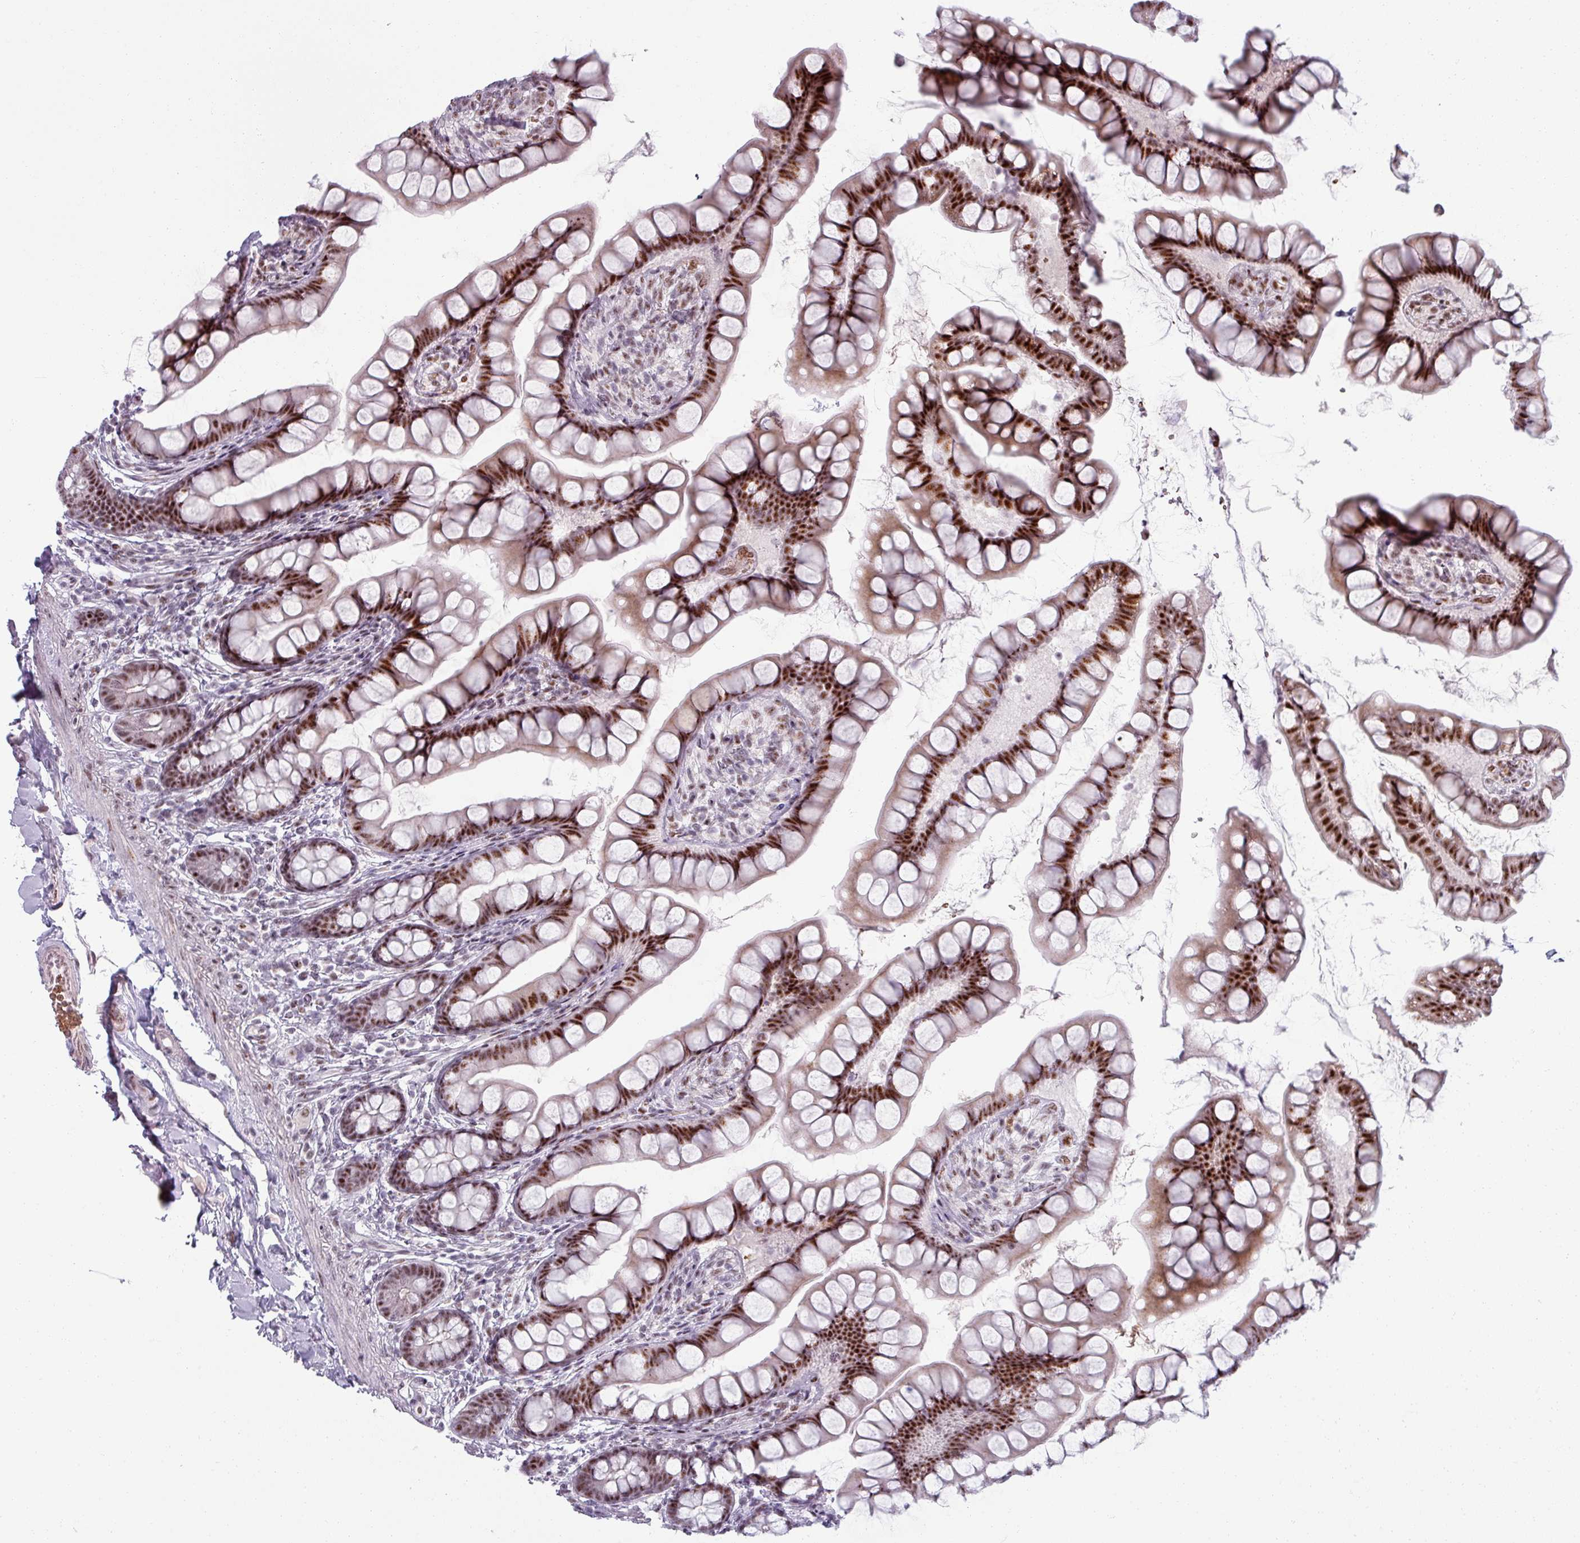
{"staining": {"intensity": "strong", "quantity": ">75%", "location": "nuclear"}, "tissue": "small intestine", "cell_type": "Glandular cells", "image_type": "normal", "snomed": [{"axis": "morphology", "description": "Normal tissue, NOS"}, {"axis": "topography", "description": "Small intestine"}], "caption": "IHC (DAB (3,3'-diaminobenzidine)) staining of benign human small intestine shows strong nuclear protein positivity in about >75% of glandular cells. The protein of interest is shown in brown color, while the nuclei are stained blue.", "gene": "NCOR1", "patient": {"sex": "male", "age": 70}}